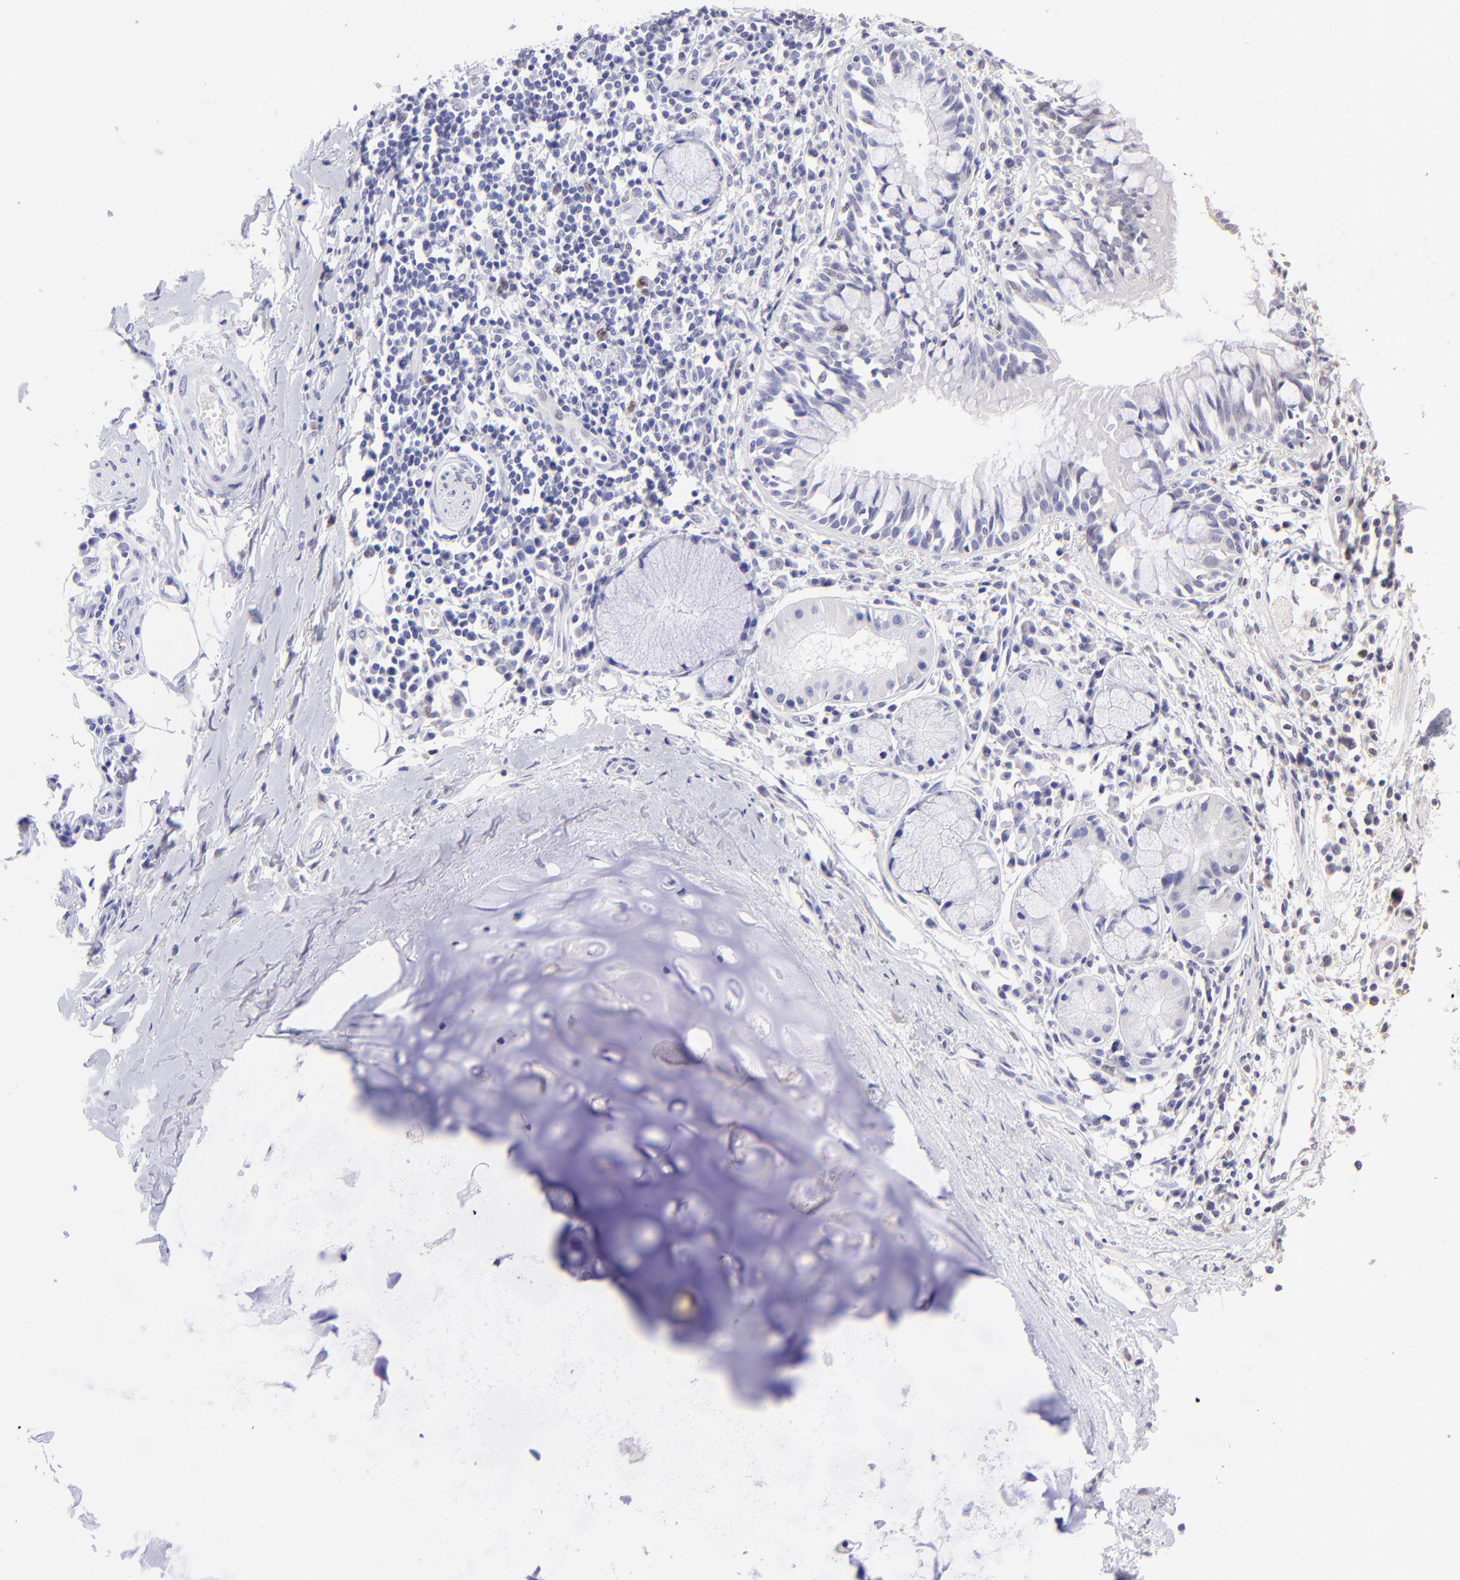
{"staining": {"intensity": "negative", "quantity": "none", "location": "none"}, "tissue": "adipose tissue", "cell_type": "Adipocytes", "image_type": "normal", "snomed": [{"axis": "morphology", "description": "Normal tissue, NOS"}, {"axis": "morphology", "description": "Adenocarcinoma, NOS"}, {"axis": "topography", "description": "Cartilage tissue"}, {"axis": "topography", "description": "Bronchus"}, {"axis": "topography", "description": "Lung"}], "caption": "An IHC micrograph of unremarkable adipose tissue is shown. There is no staining in adipocytes of adipose tissue. The staining was performed using DAB to visualize the protein expression in brown, while the nuclei were stained in blue with hematoxylin (Magnification: 20x).", "gene": "DNMT1", "patient": {"sex": "female", "age": 67}}